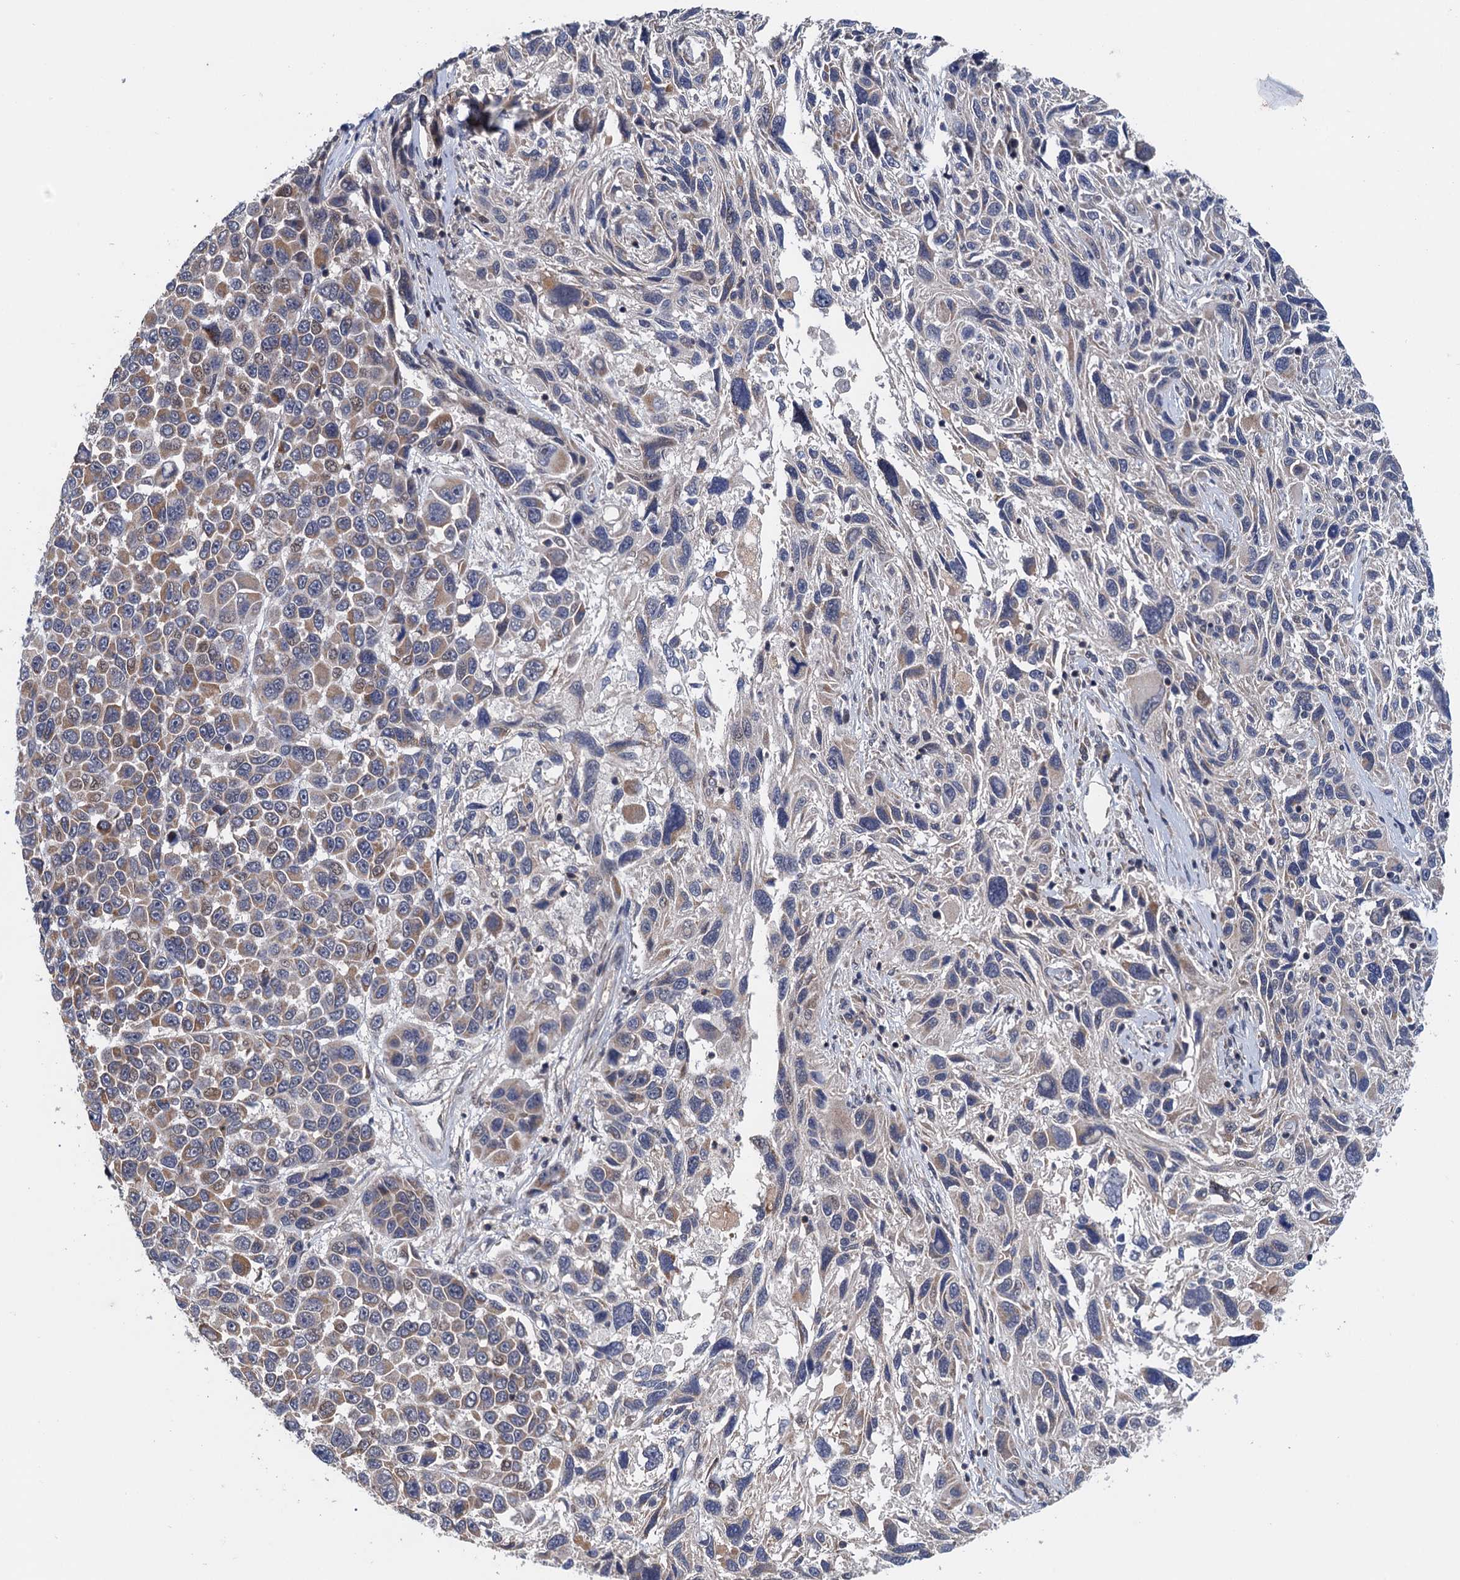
{"staining": {"intensity": "weak", "quantity": "<25%", "location": "cytoplasmic/membranous"}, "tissue": "melanoma", "cell_type": "Tumor cells", "image_type": "cancer", "snomed": [{"axis": "morphology", "description": "Malignant melanoma, NOS"}, {"axis": "topography", "description": "Skin"}], "caption": "A photomicrograph of melanoma stained for a protein exhibits no brown staining in tumor cells. (Stains: DAB (3,3'-diaminobenzidine) IHC with hematoxylin counter stain, Microscopy: brightfield microscopy at high magnification).", "gene": "MDM1", "patient": {"sex": "male", "age": 53}}